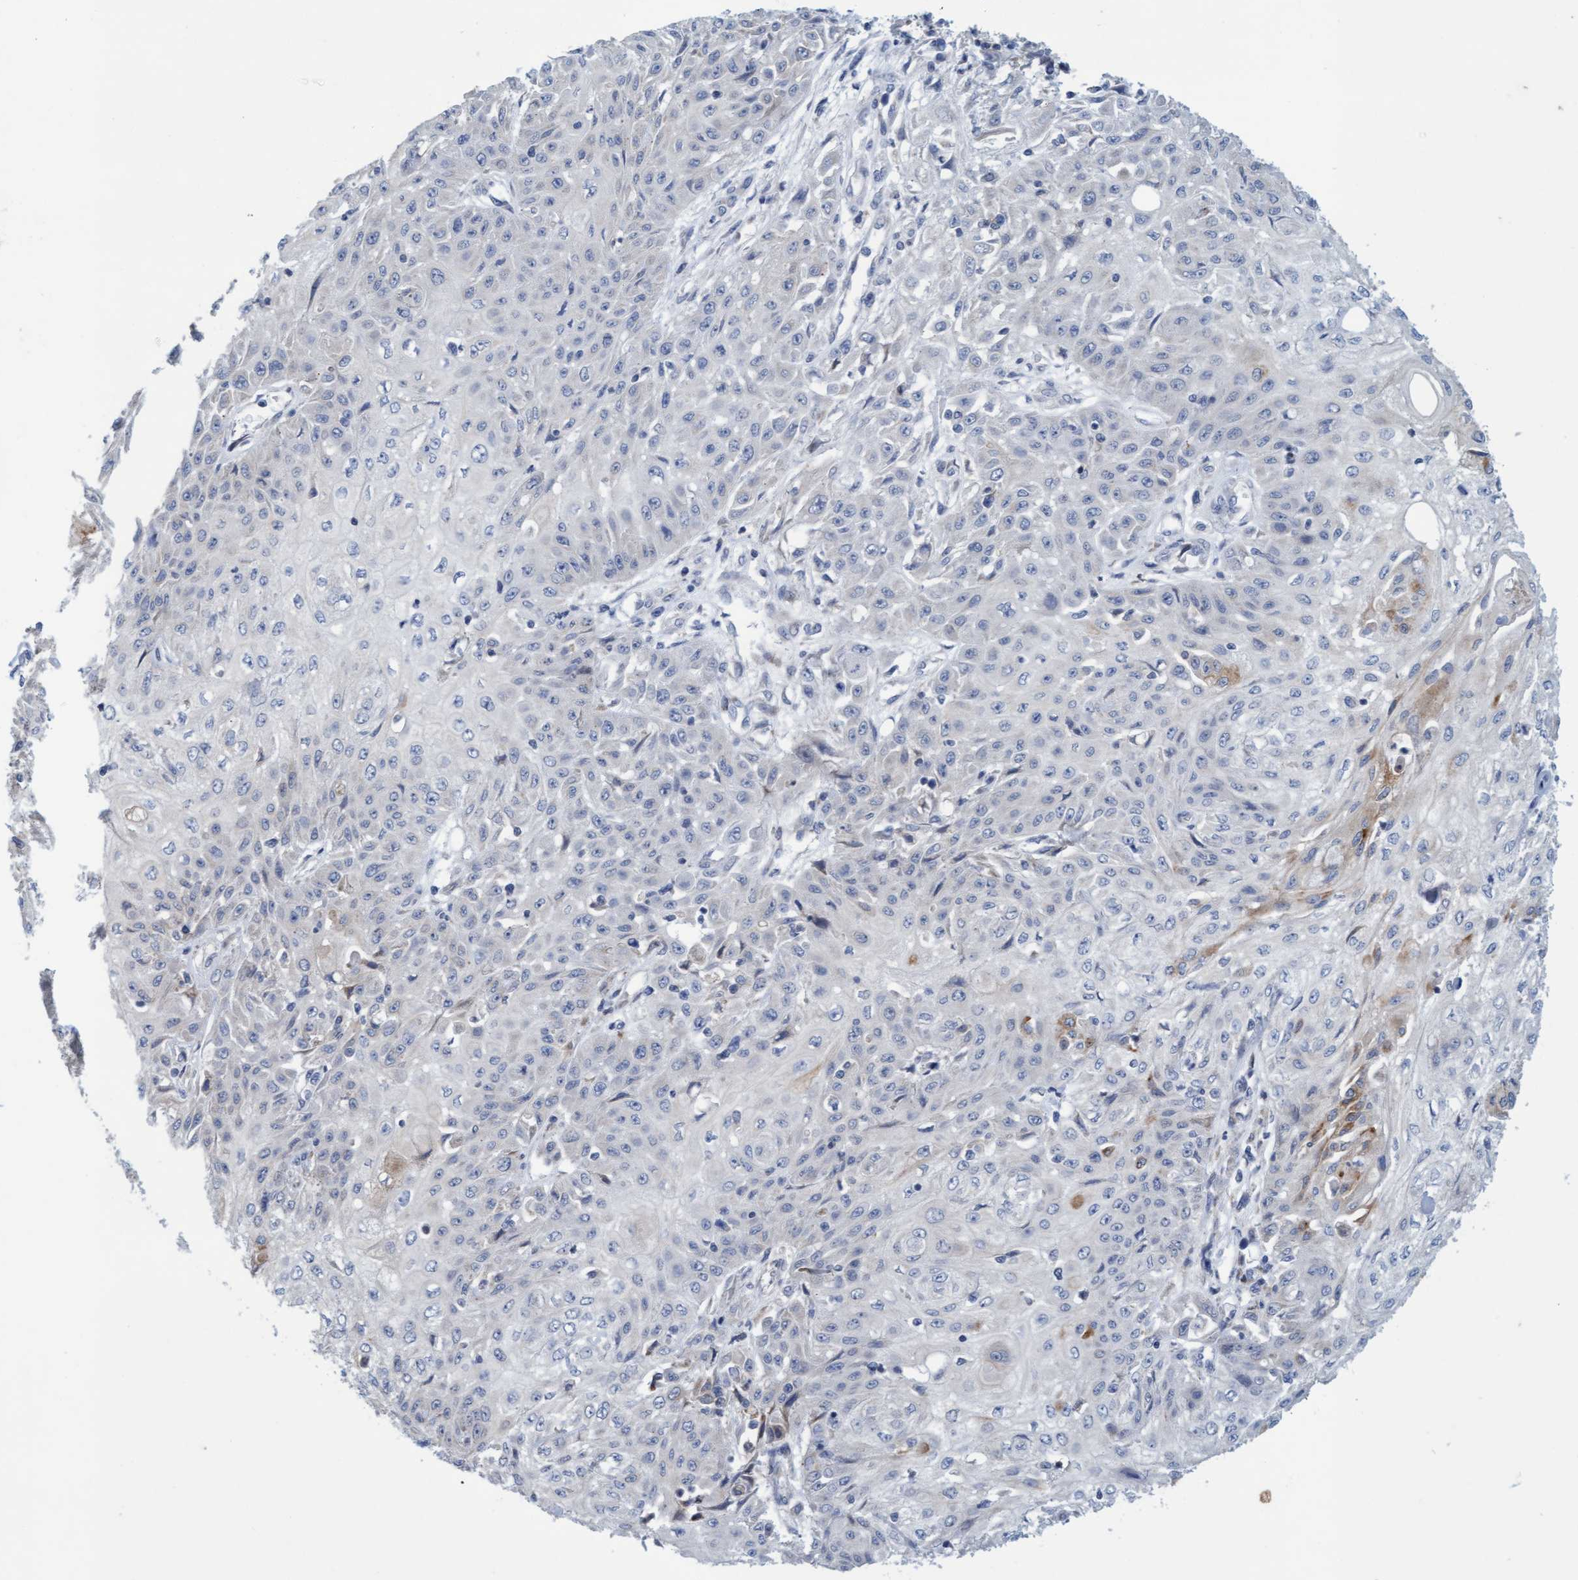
{"staining": {"intensity": "weak", "quantity": "<25%", "location": "cytoplasmic/membranous"}, "tissue": "skin cancer", "cell_type": "Tumor cells", "image_type": "cancer", "snomed": [{"axis": "morphology", "description": "Squamous cell carcinoma, NOS"}, {"axis": "morphology", "description": "Squamous cell carcinoma, metastatic, NOS"}, {"axis": "topography", "description": "Skin"}, {"axis": "topography", "description": "Lymph node"}], "caption": "There is no significant staining in tumor cells of metastatic squamous cell carcinoma (skin).", "gene": "SLC28A3", "patient": {"sex": "male", "age": 75}}